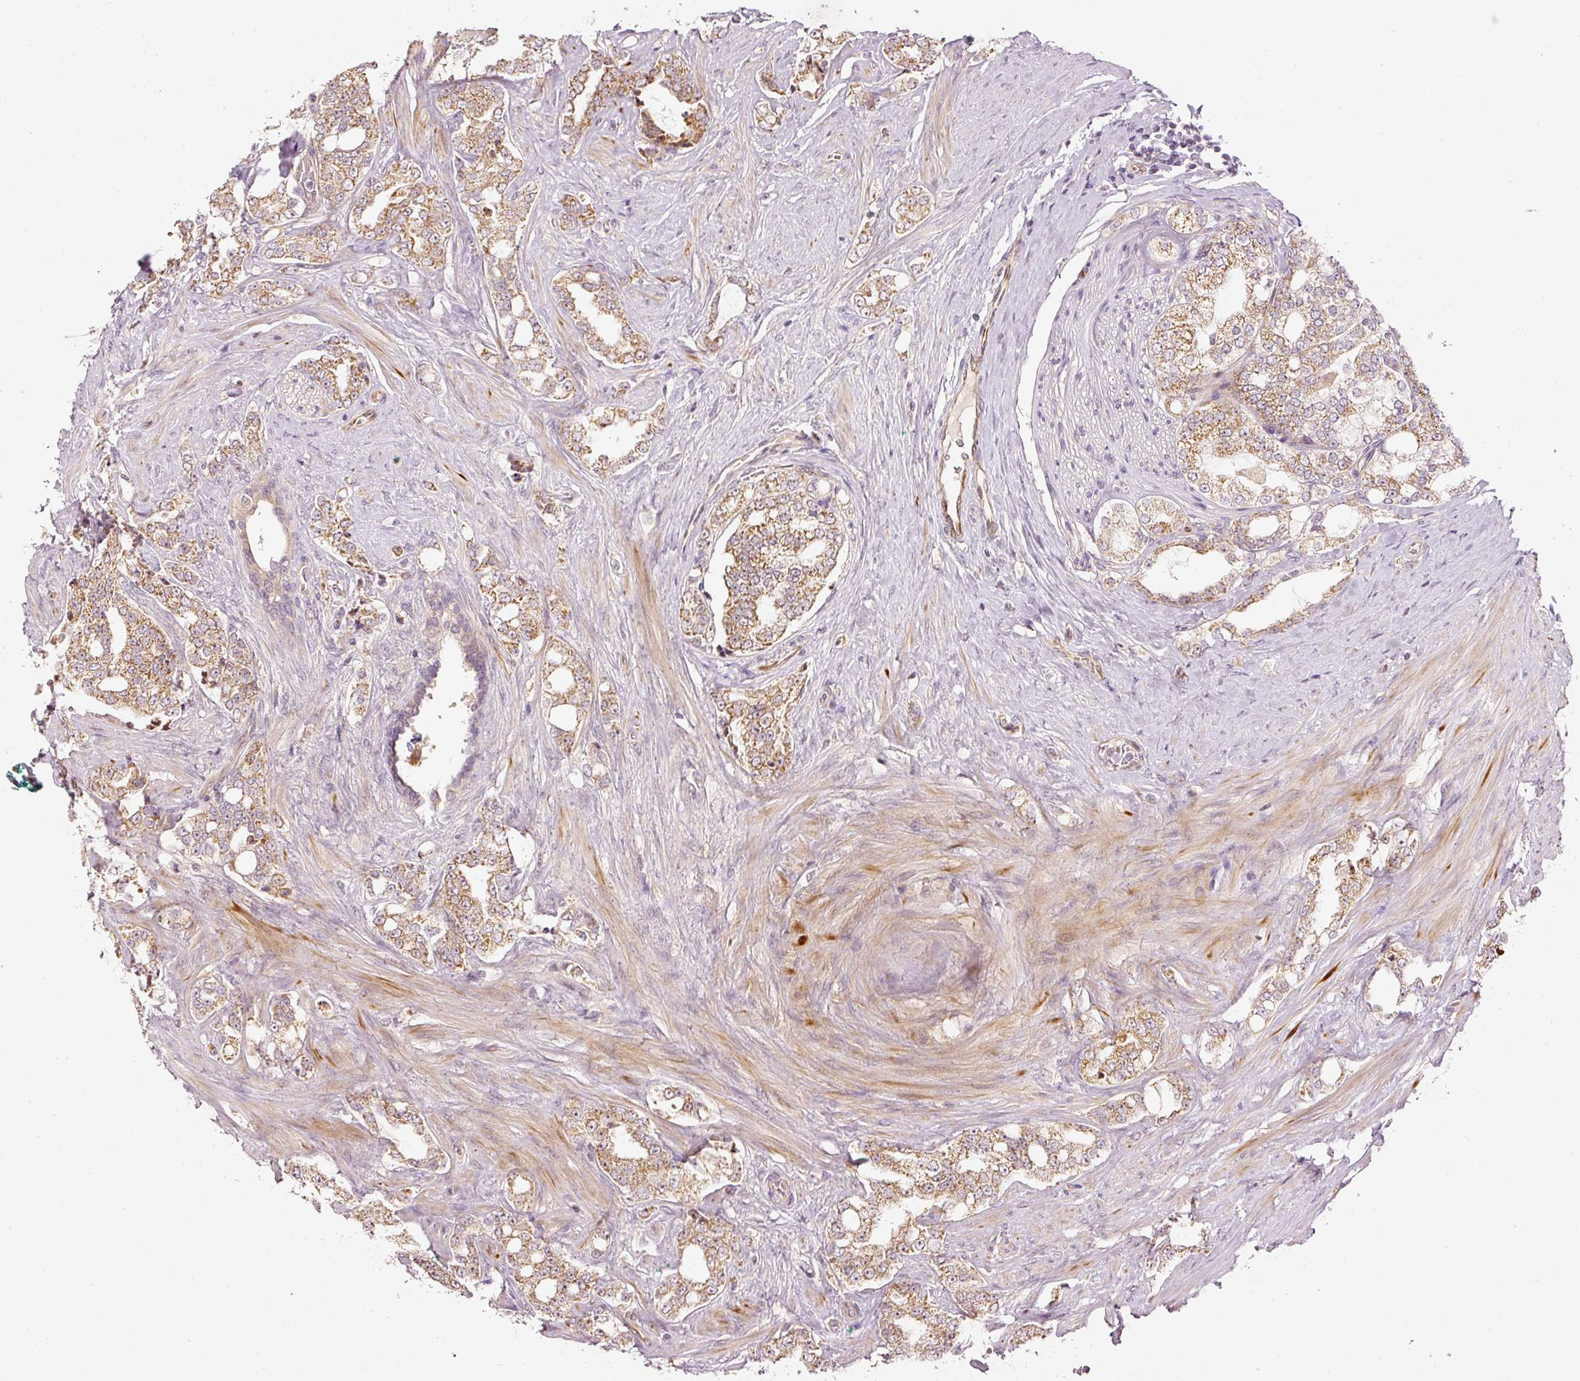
{"staining": {"intensity": "moderate", "quantity": ">75%", "location": "cytoplasmic/membranous"}, "tissue": "prostate cancer", "cell_type": "Tumor cells", "image_type": "cancer", "snomed": [{"axis": "morphology", "description": "Adenocarcinoma, High grade"}, {"axis": "topography", "description": "Prostate"}], "caption": "Prostate high-grade adenocarcinoma stained with a brown dye displays moderate cytoplasmic/membranous positive staining in approximately >75% of tumor cells.", "gene": "CDC20B", "patient": {"sex": "male", "age": 64}}